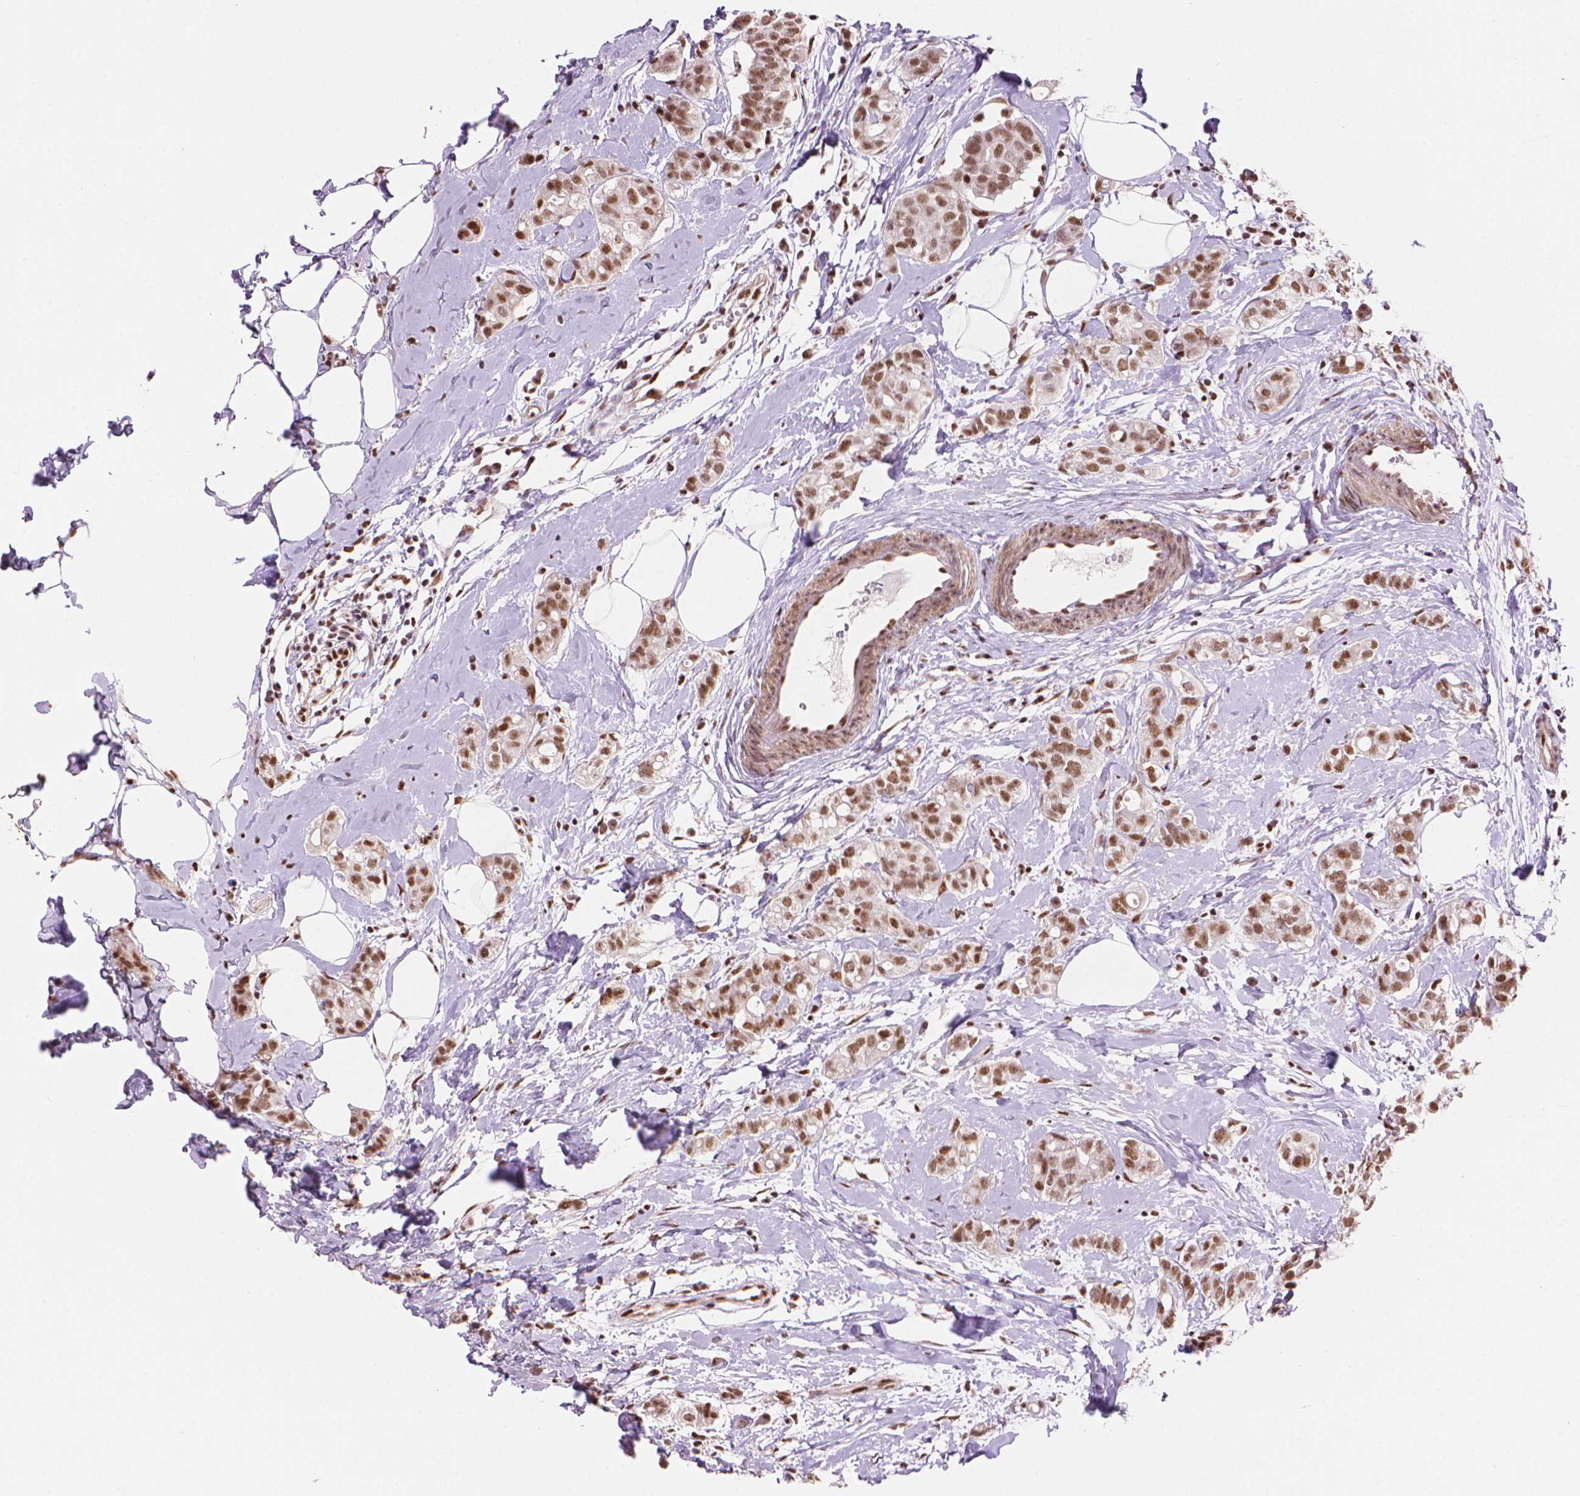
{"staining": {"intensity": "moderate", "quantity": ">75%", "location": "nuclear"}, "tissue": "breast cancer", "cell_type": "Tumor cells", "image_type": "cancer", "snomed": [{"axis": "morphology", "description": "Duct carcinoma"}, {"axis": "topography", "description": "Breast"}], "caption": "Breast cancer (infiltrating ductal carcinoma) was stained to show a protein in brown. There is medium levels of moderate nuclear positivity in about >75% of tumor cells.", "gene": "UBN1", "patient": {"sex": "female", "age": 40}}